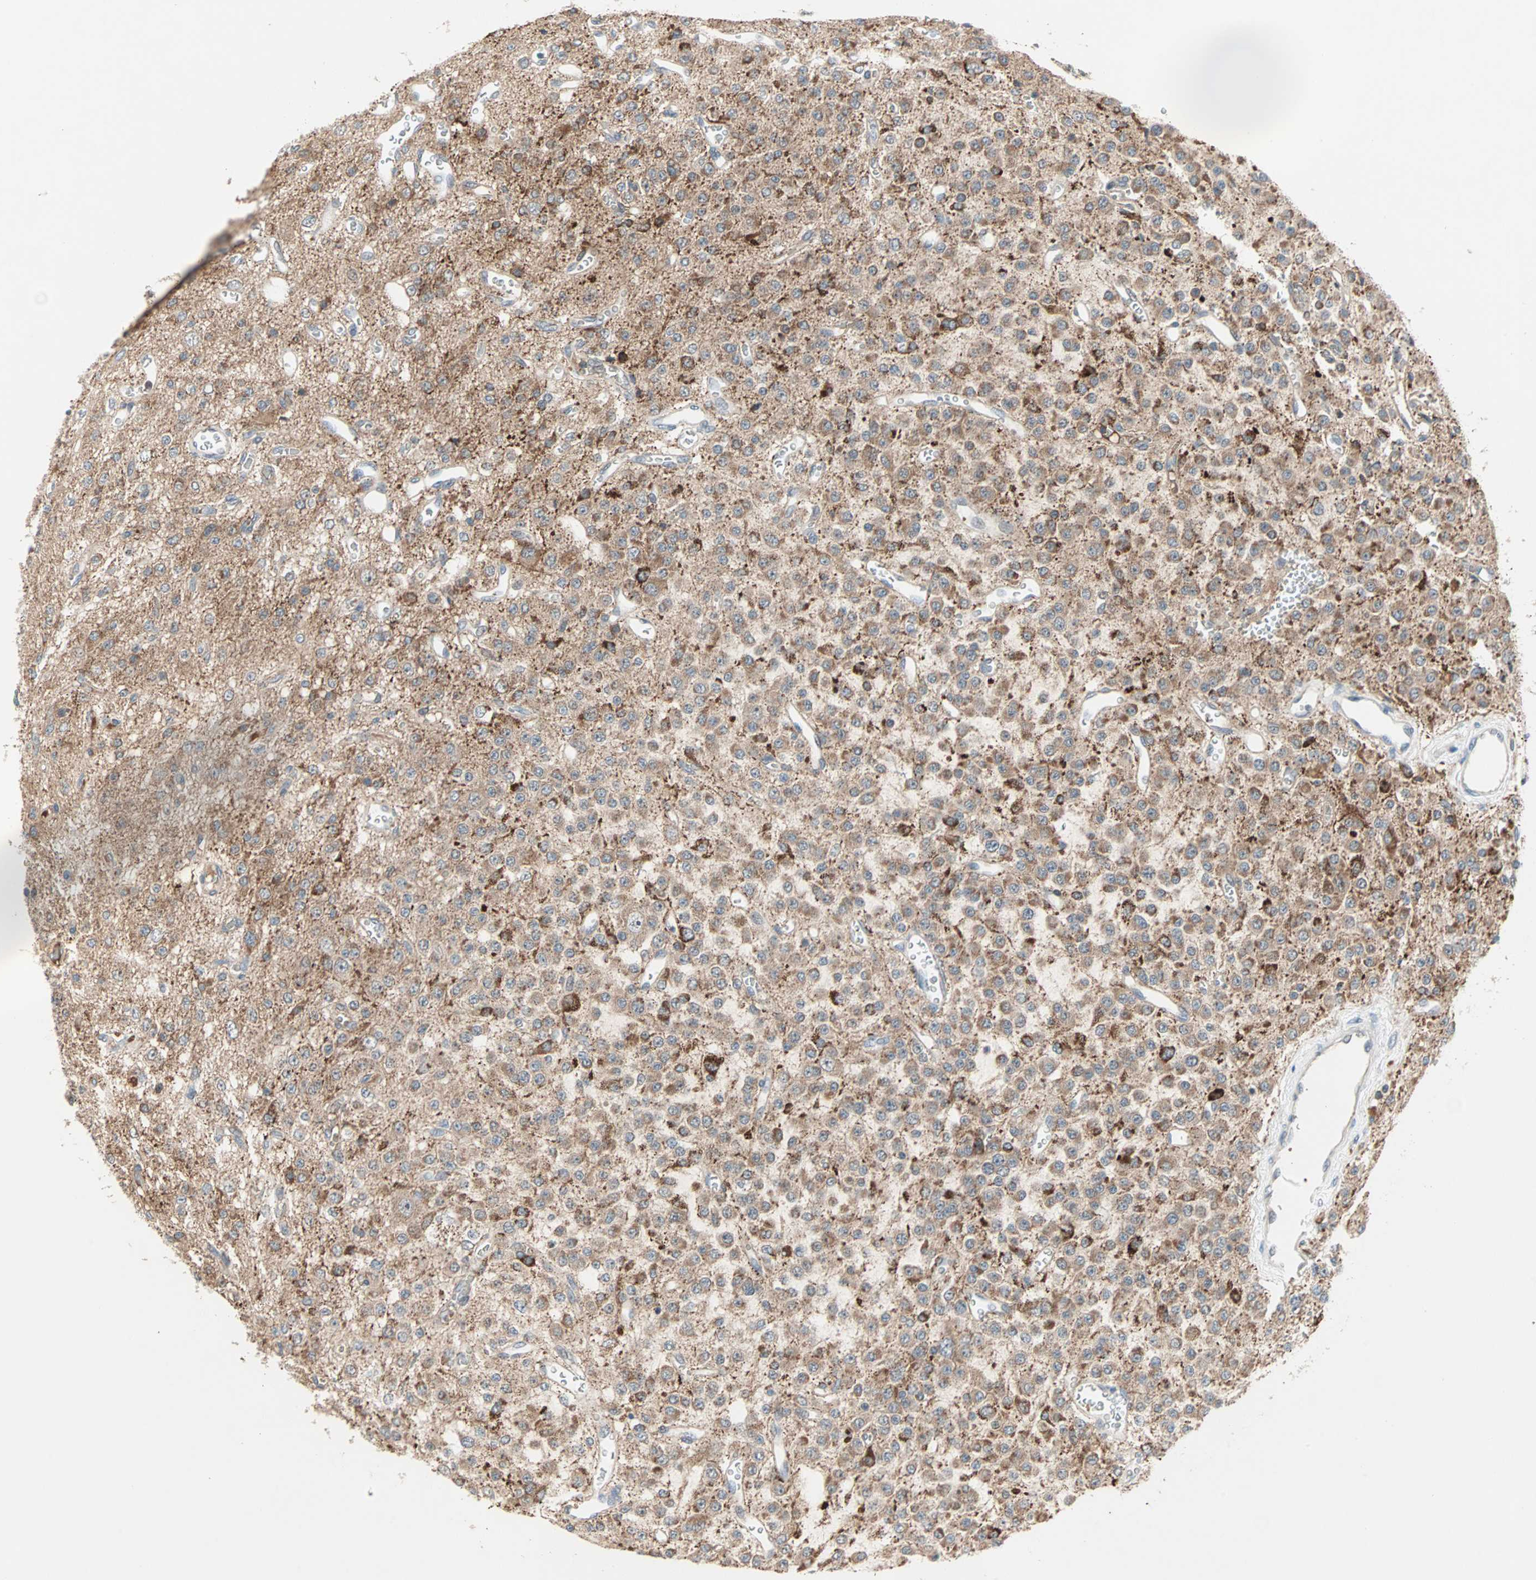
{"staining": {"intensity": "moderate", "quantity": ">75%", "location": "cytoplasmic/membranous"}, "tissue": "glioma", "cell_type": "Tumor cells", "image_type": "cancer", "snomed": [{"axis": "morphology", "description": "Glioma, malignant, Low grade"}, {"axis": "topography", "description": "Brain"}], "caption": "Immunohistochemical staining of glioma reveals medium levels of moderate cytoplasmic/membranous expression in approximately >75% of tumor cells.", "gene": "PROS1", "patient": {"sex": "male", "age": 38}}